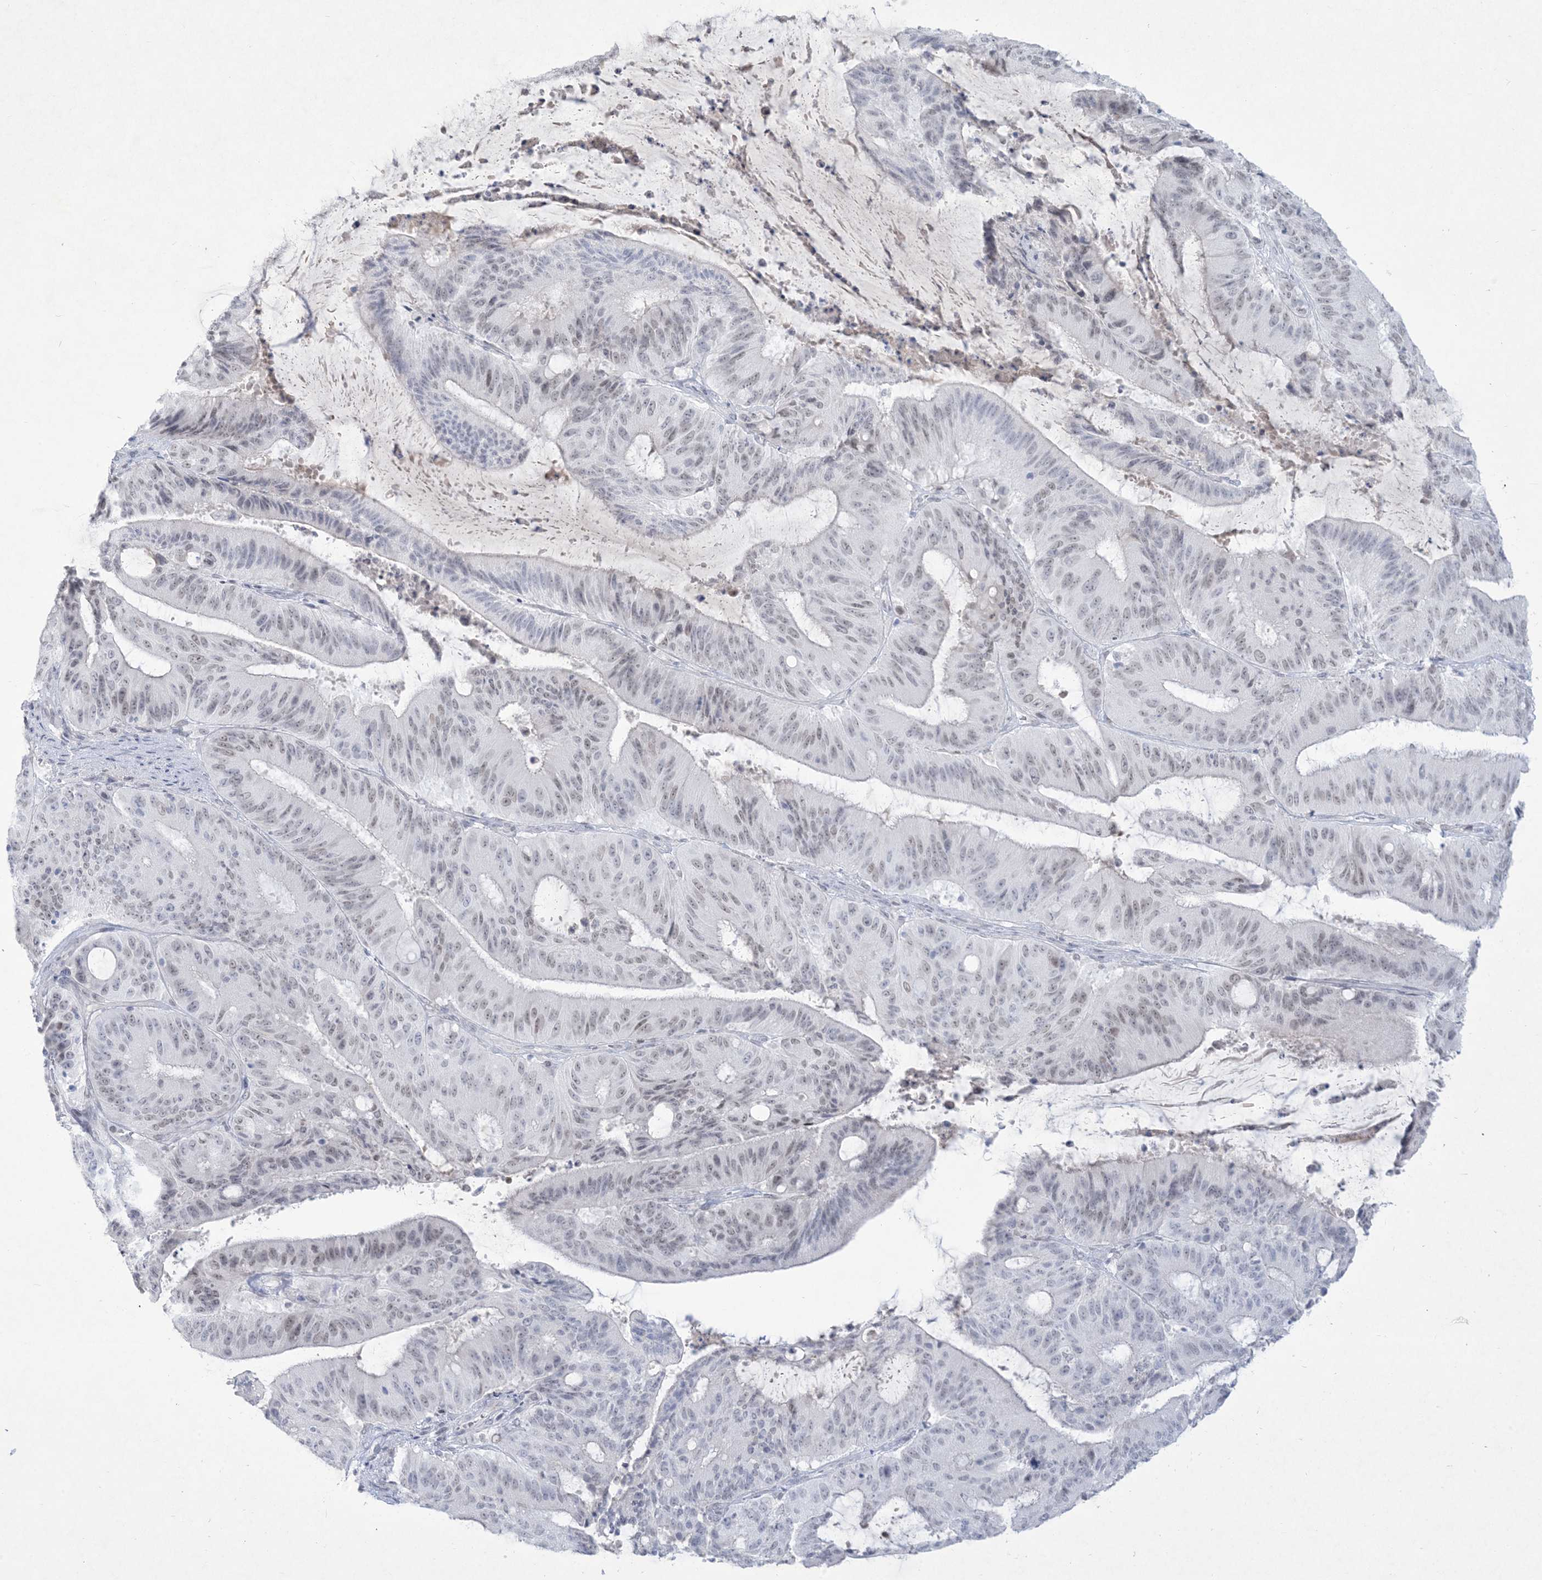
{"staining": {"intensity": "weak", "quantity": "<25%", "location": "nuclear"}, "tissue": "liver cancer", "cell_type": "Tumor cells", "image_type": "cancer", "snomed": [{"axis": "morphology", "description": "Normal tissue, NOS"}, {"axis": "morphology", "description": "Cholangiocarcinoma"}, {"axis": "topography", "description": "Liver"}, {"axis": "topography", "description": "Peripheral nerve tissue"}], "caption": "An immunohistochemistry (IHC) micrograph of liver cancer (cholangiocarcinoma) is shown. There is no staining in tumor cells of liver cancer (cholangiocarcinoma). (Stains: DAB immunohistochemistry (IHC) with hematoxylin counter stain, Microscopy: brightfield microscopy at high magnification).", "gene": "HOMEZ", "patient": {"sex": "female", "age": 73}}